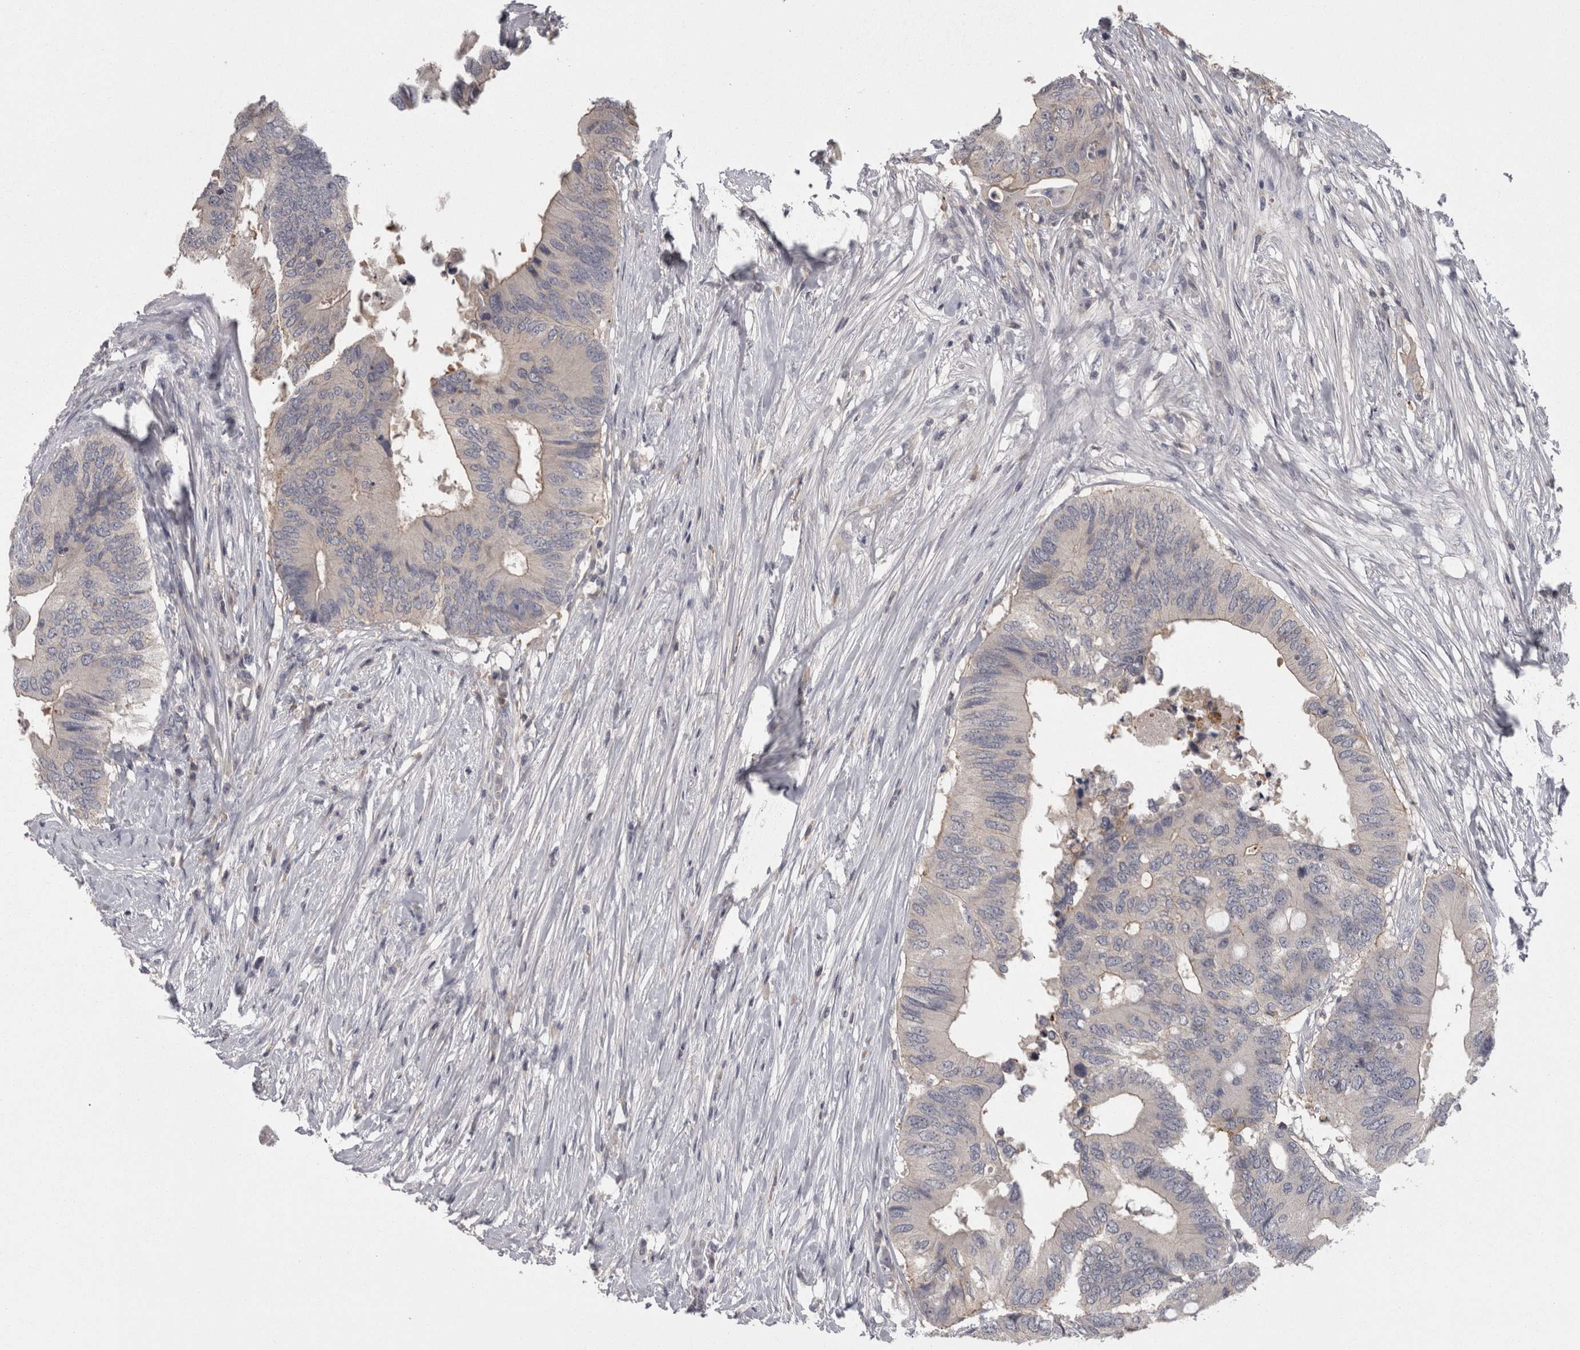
{"staining": {"intensity": "weak", "quantity": "<25%", "location": "cytoplasmic/membranous"}, "tissue": "colorectal cancer", "cell_type": "Tumor cells", "image_type": "cancer", "snomed": [{"axis": "morphology", "description": "Adenocarcinoma, NOS"}, {"axis": "topography", "description": "Colon"}], "caption": "Immunohistochemistry of colorectal cancer (adenocarcinoma) demonstrates no expression in tumor cells.", "gene": "PON3", "patient": {"sex": "male", "age": 71}}